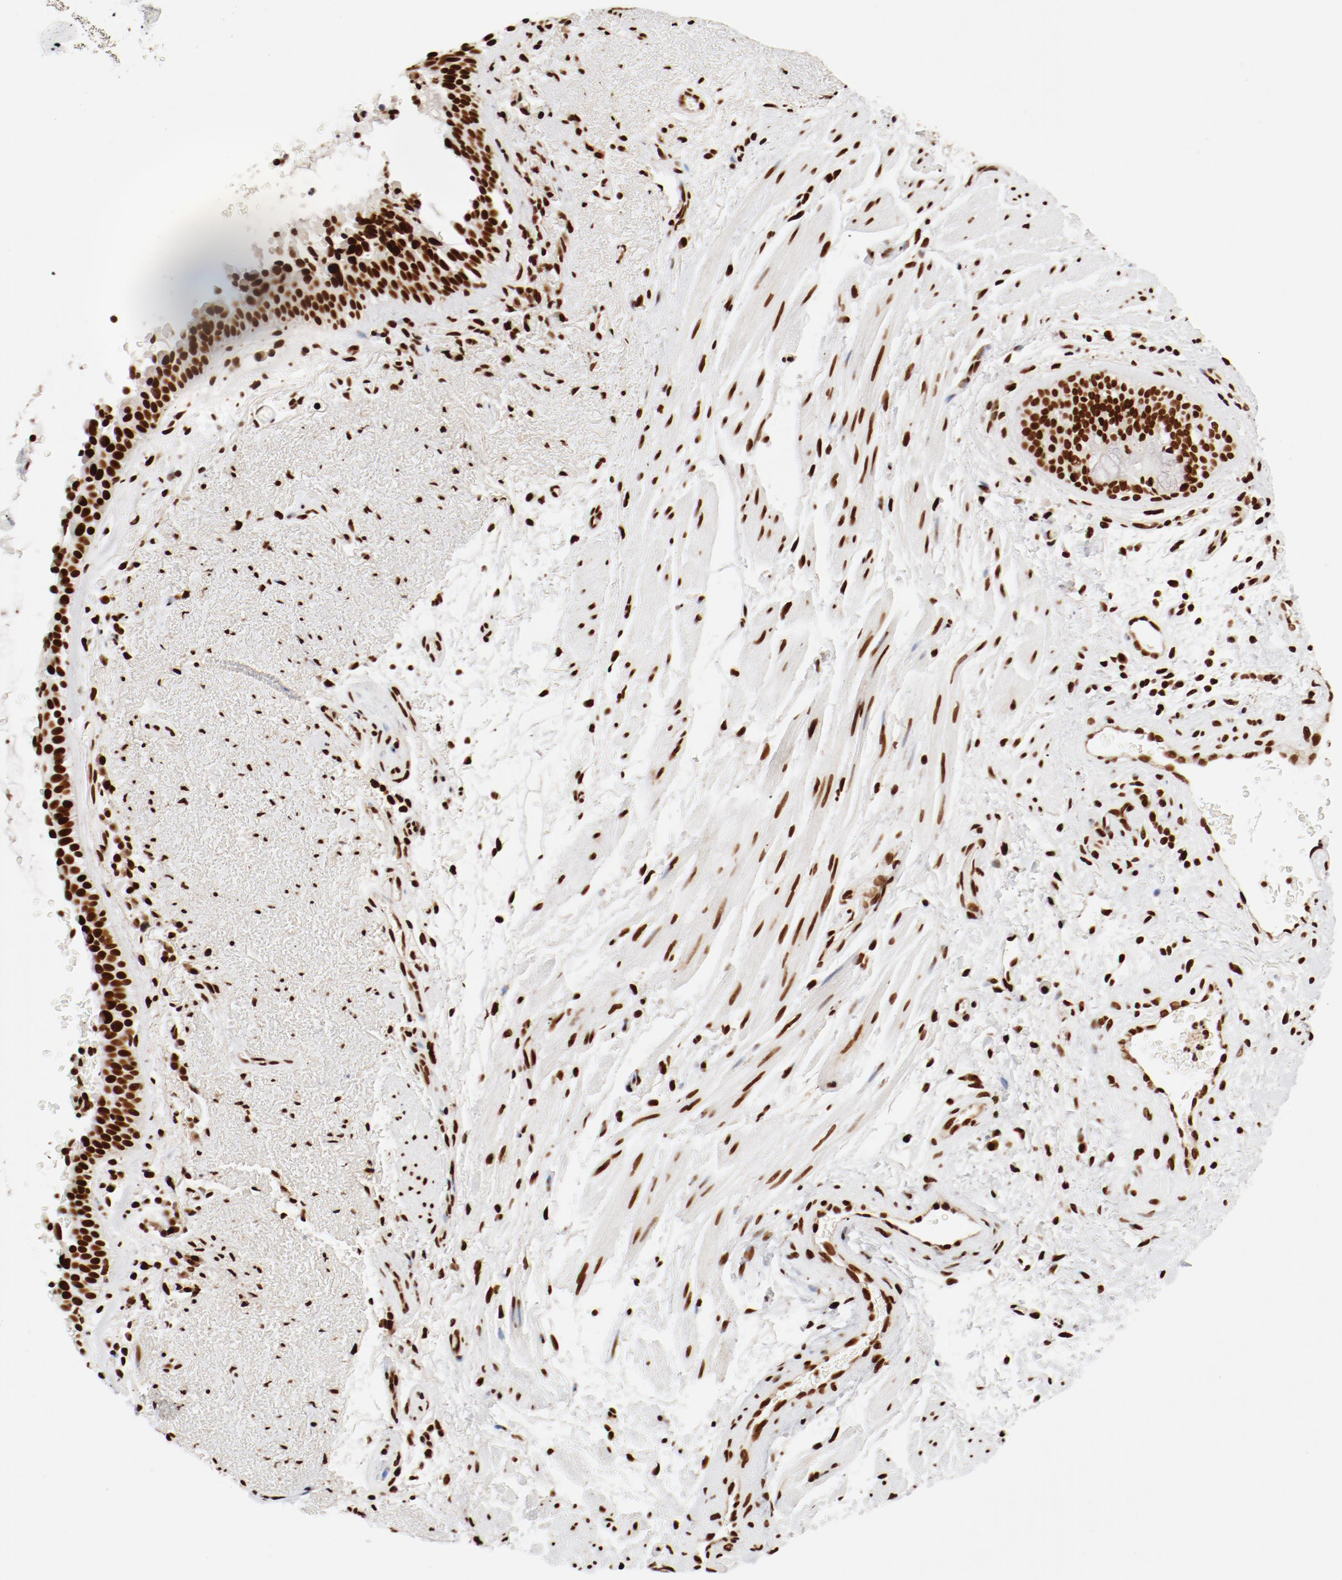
{"staining": {"intensity": "strong", "quantity": ">75%", "location": "nuclear"}, "tissue": "bronchus", "cell_type": "Respiratory epithelial cells", "image_type": "normal", "snomed": [{"axis": "morphology", "description": "Normal tissue, NOS"}, {"axis": "topography", "description": "Bronchus"}], "caption": "IHC image of unremarkable bronchus: bronchus stained using immunohistochemistry (IHC) displays high levels of strong protein expression localized specifically in the nuclear of respiratory epithelial cells, appearing as a nuclear brown color.", "gene": "CTBP1", "patient": {"sex": "female", "age": 54}}